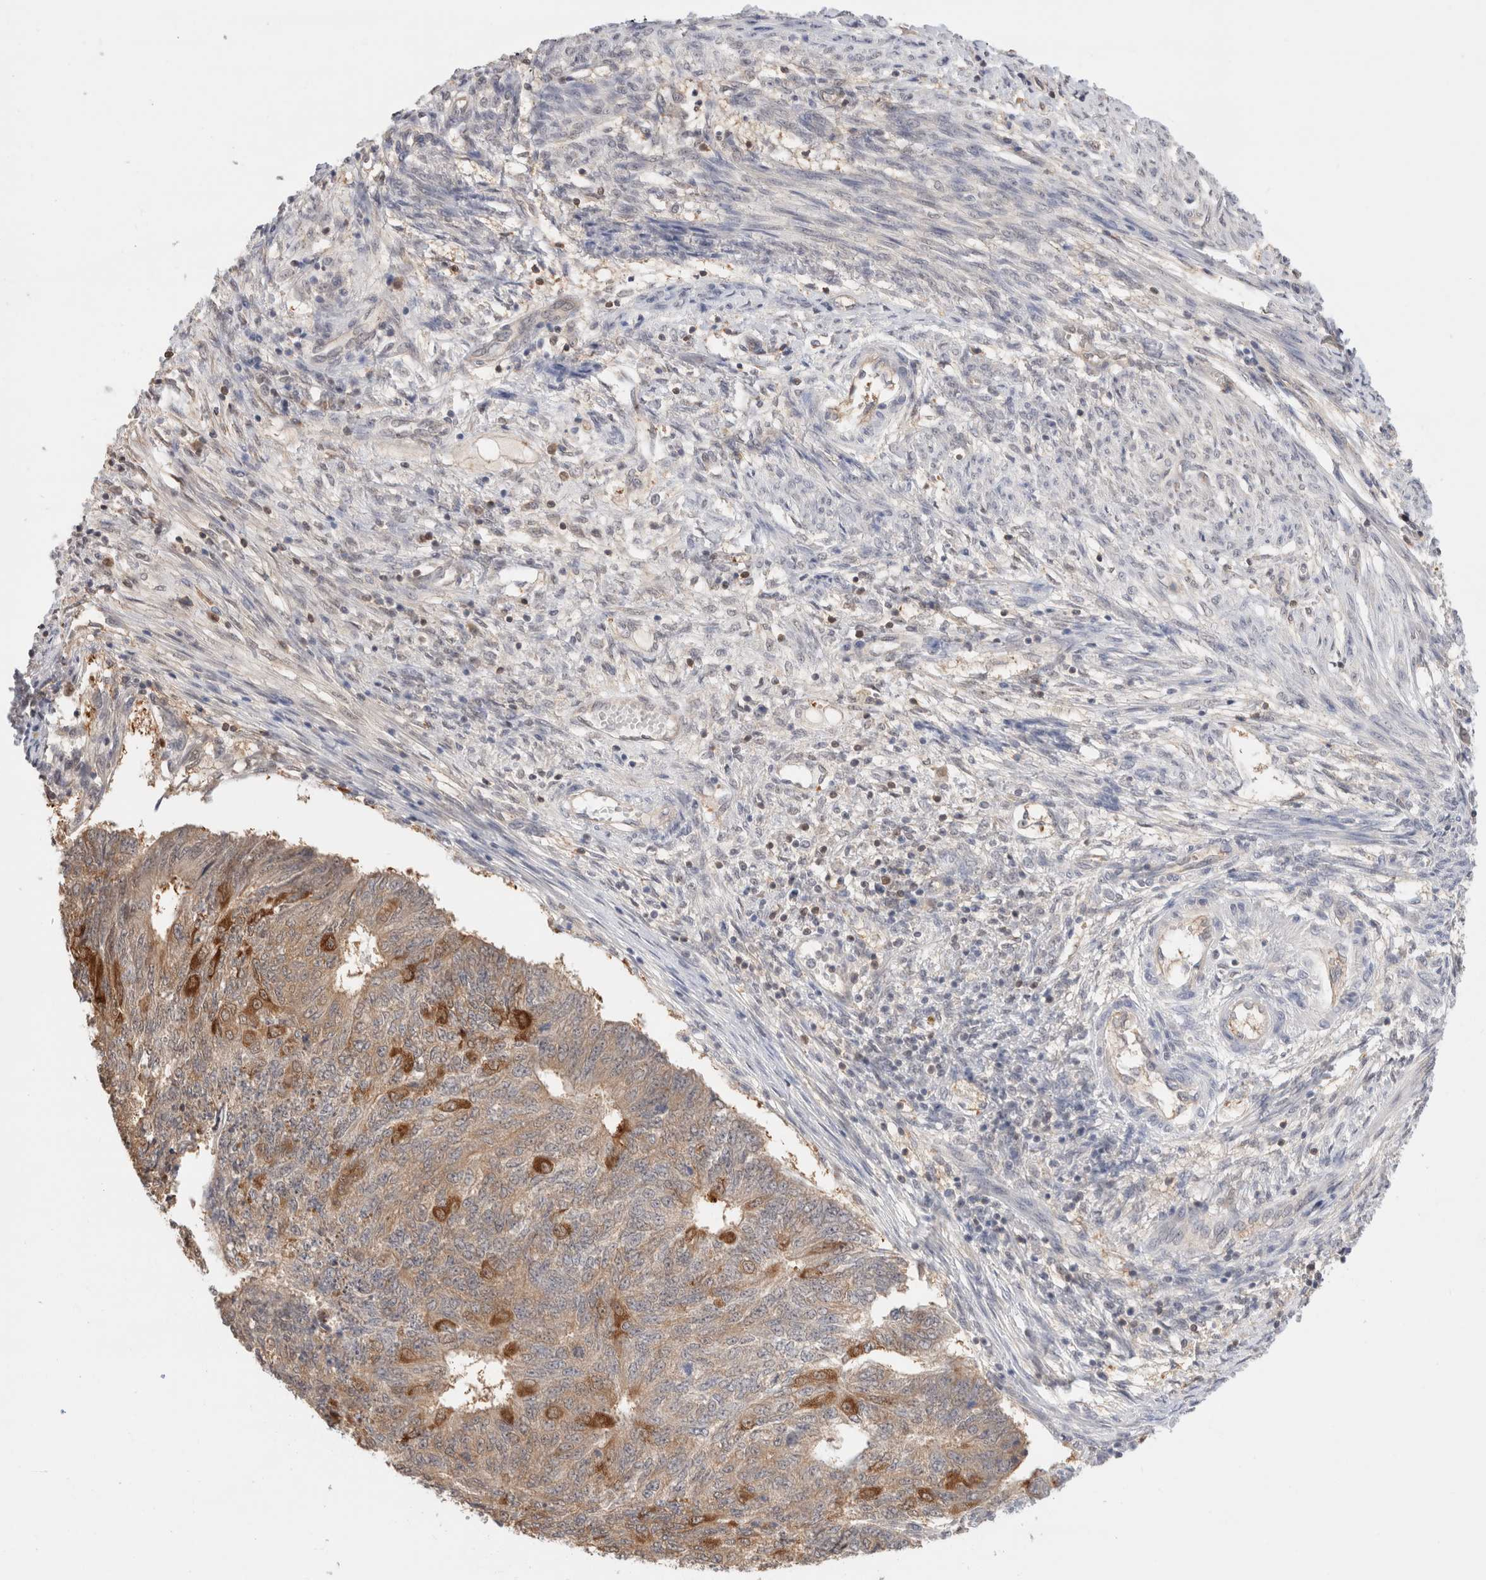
{"staining": {"intensity": "moderate", "quantity": "25%-75%", "location": "cytoplasmic/membranous"}, "tissue": "endometrial cancer", "cell_type": "Tumor cells", "image_type": "cancer", "snomed": [{"axis": "morphology", "description": "Adenocarcinoma, NOS"}, {"axis": "topography", "description": "Endometrium"}], "caption": "Immunohistochemistry (IHC) histopathology image of endometrial cancer (adenocarcinoma) stained for a protein (brown), which demonstrates medium levels of moderate cytoplasmic/membranous expression in approximately 25%-75% of tumor cells.", "gene": "C17orf97", "patient": {"sex": "female", "age": 32}}